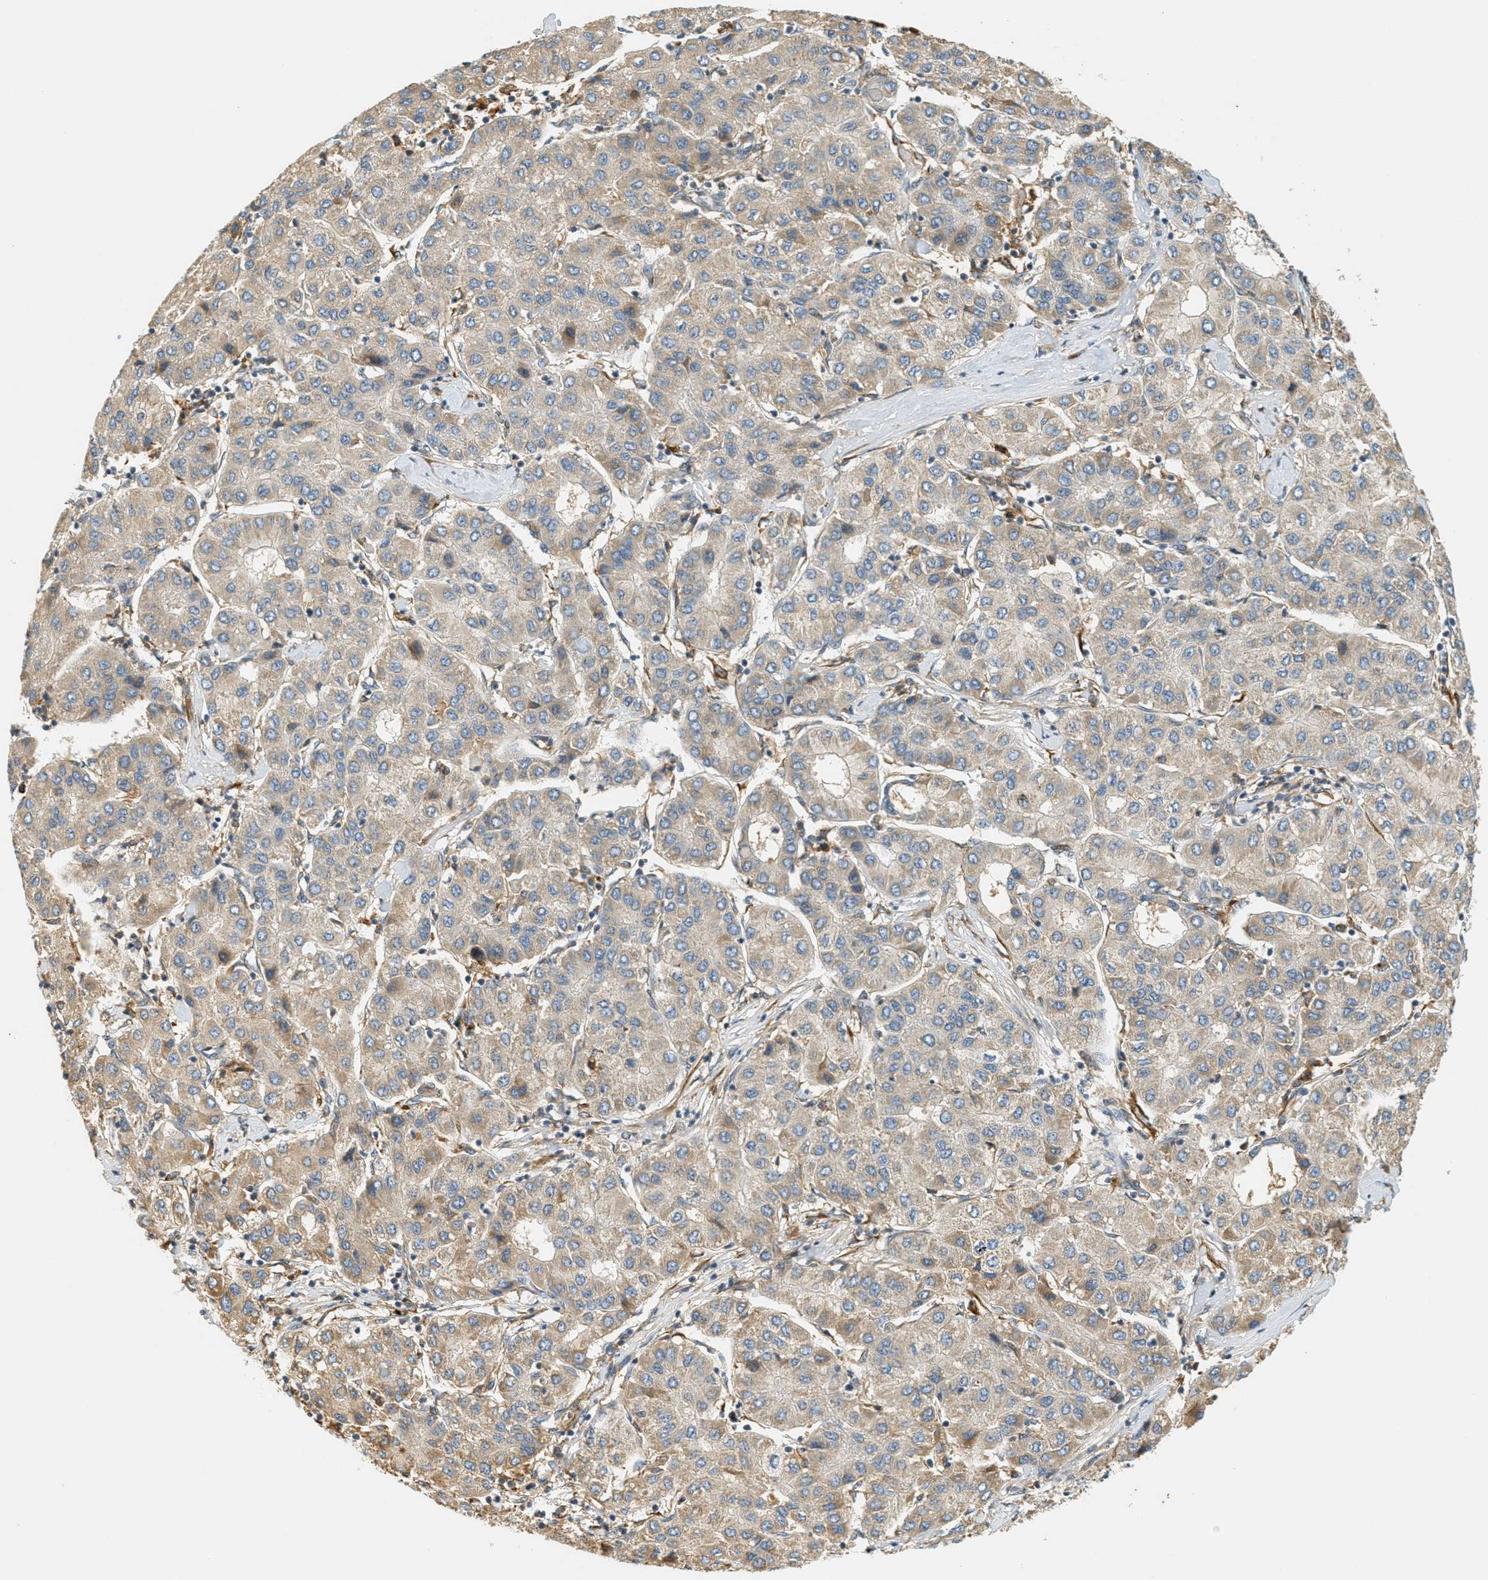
{"staining": {"intensity": "weak", "quantity": "25%-75%", "location": "cytoplasmic/membranous"}, "tissue": "liver cancer", "cell_type": "Tumor cells", "image_type": "cancer", "snomed": [{"axis": "morphology", "description": "Carcinoma, Hepatocellular, NOS"}, {"axis": "topography", "description": "Liver"}], "caption": "The immunohistochemical stain shows weak cytoplasmic/membranous positivity in tumor cells of liver cancer (hepatocellular carcinoma) tissue.", "gene": "PDK1", "patient": {"sex": "male", "age": 65}}